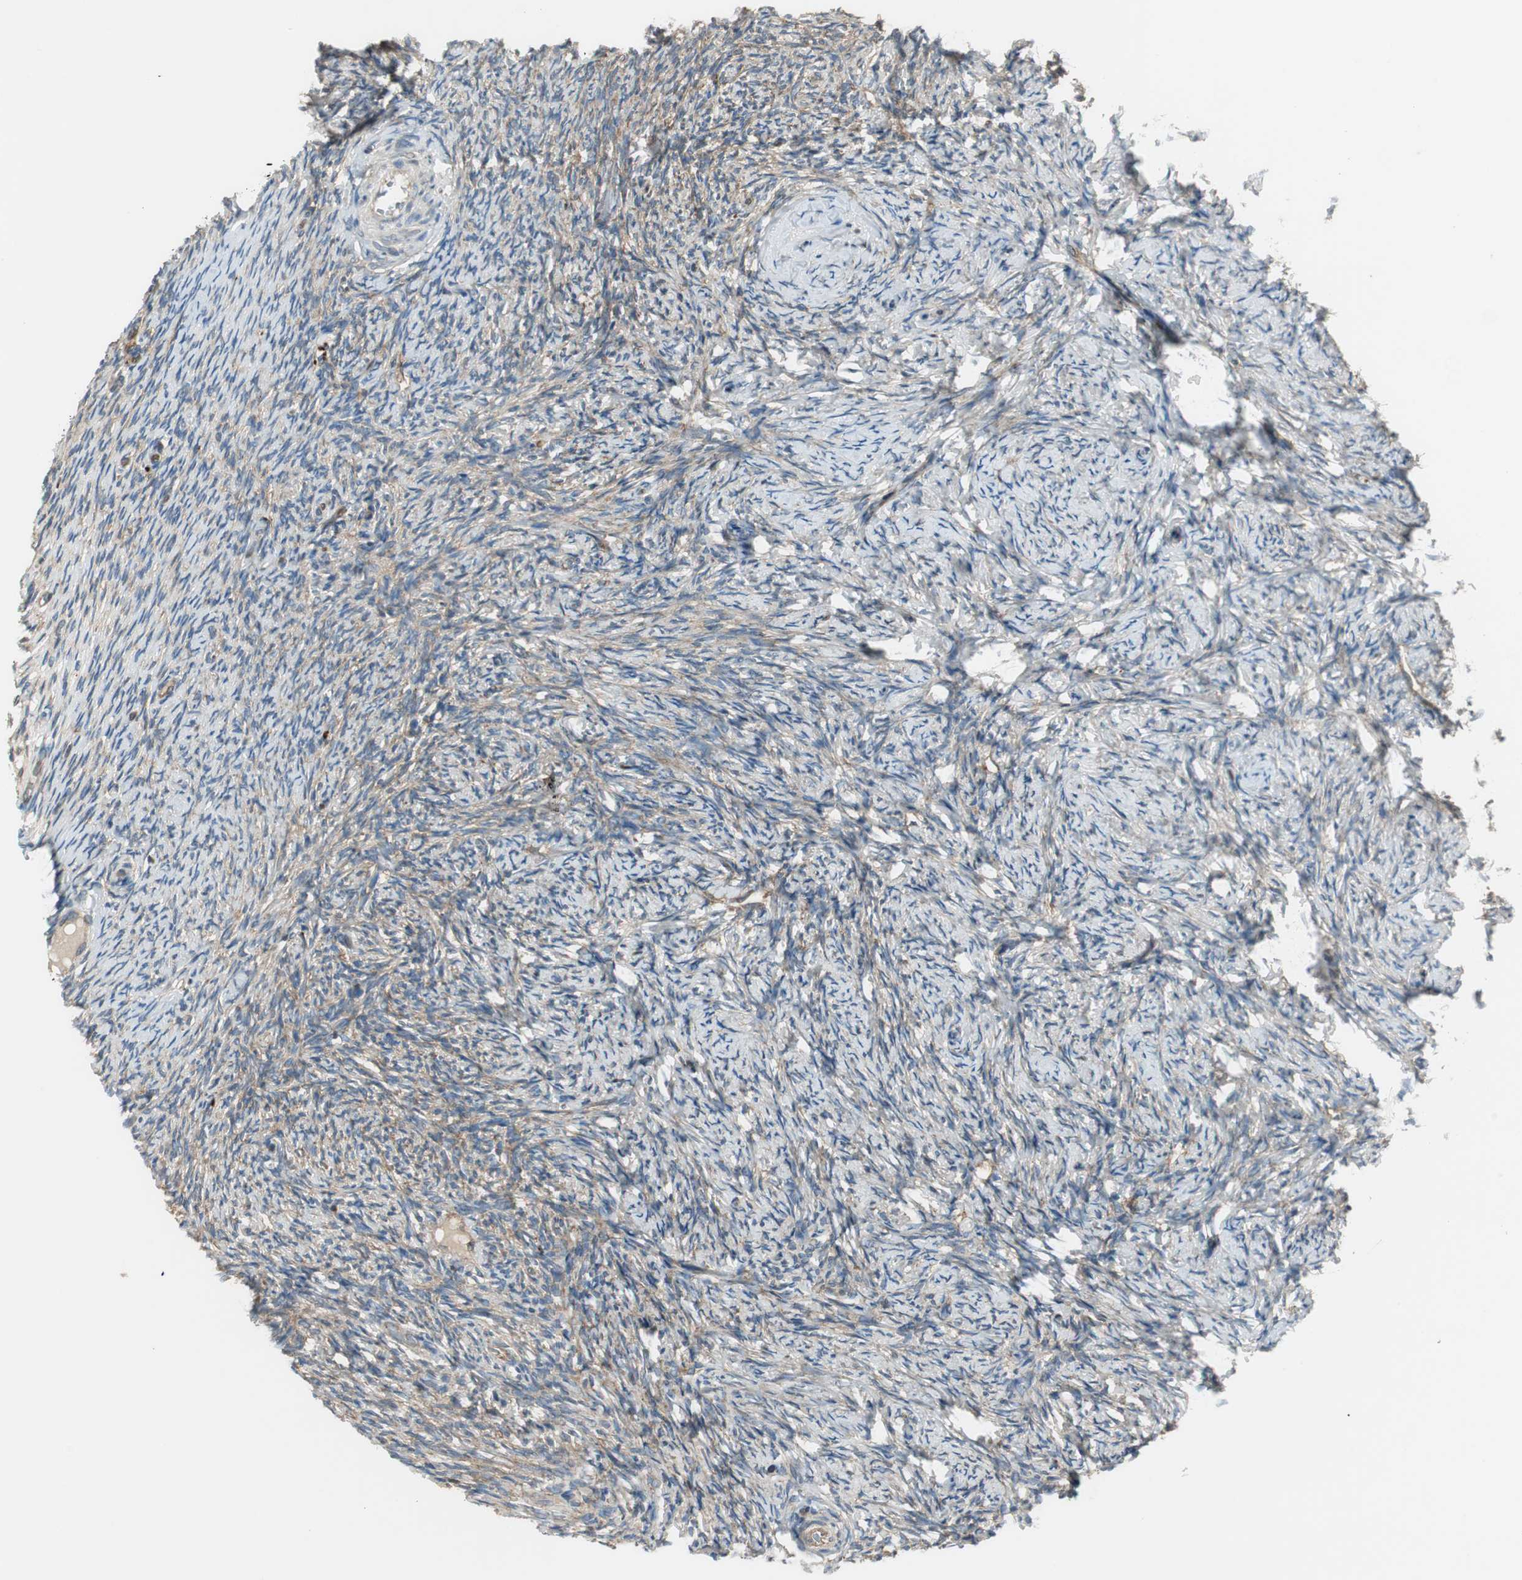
{"staining": {"intensity": "moderate", "quantity": ">75%", "location": "cytoplasmic/membranous"}, "tissue": "ovary", "cell_type": "Follicle cells", "image_type": "normal", "snomed": [{"axis": "morphology", "description": "Normal tissue, NOS"}, {"axis": "topography", "description": "Ovary"}], "caption": "Immunohistochemistry (DAB (3,3'-diaminobenzidine)) staining of unremarkable ovary reveals moderate cytoplasmic/membranous protein positivity in about >75% of follicle cells.", "gene": "NCK1", "patient": {"sex": "female", "age": 60}}